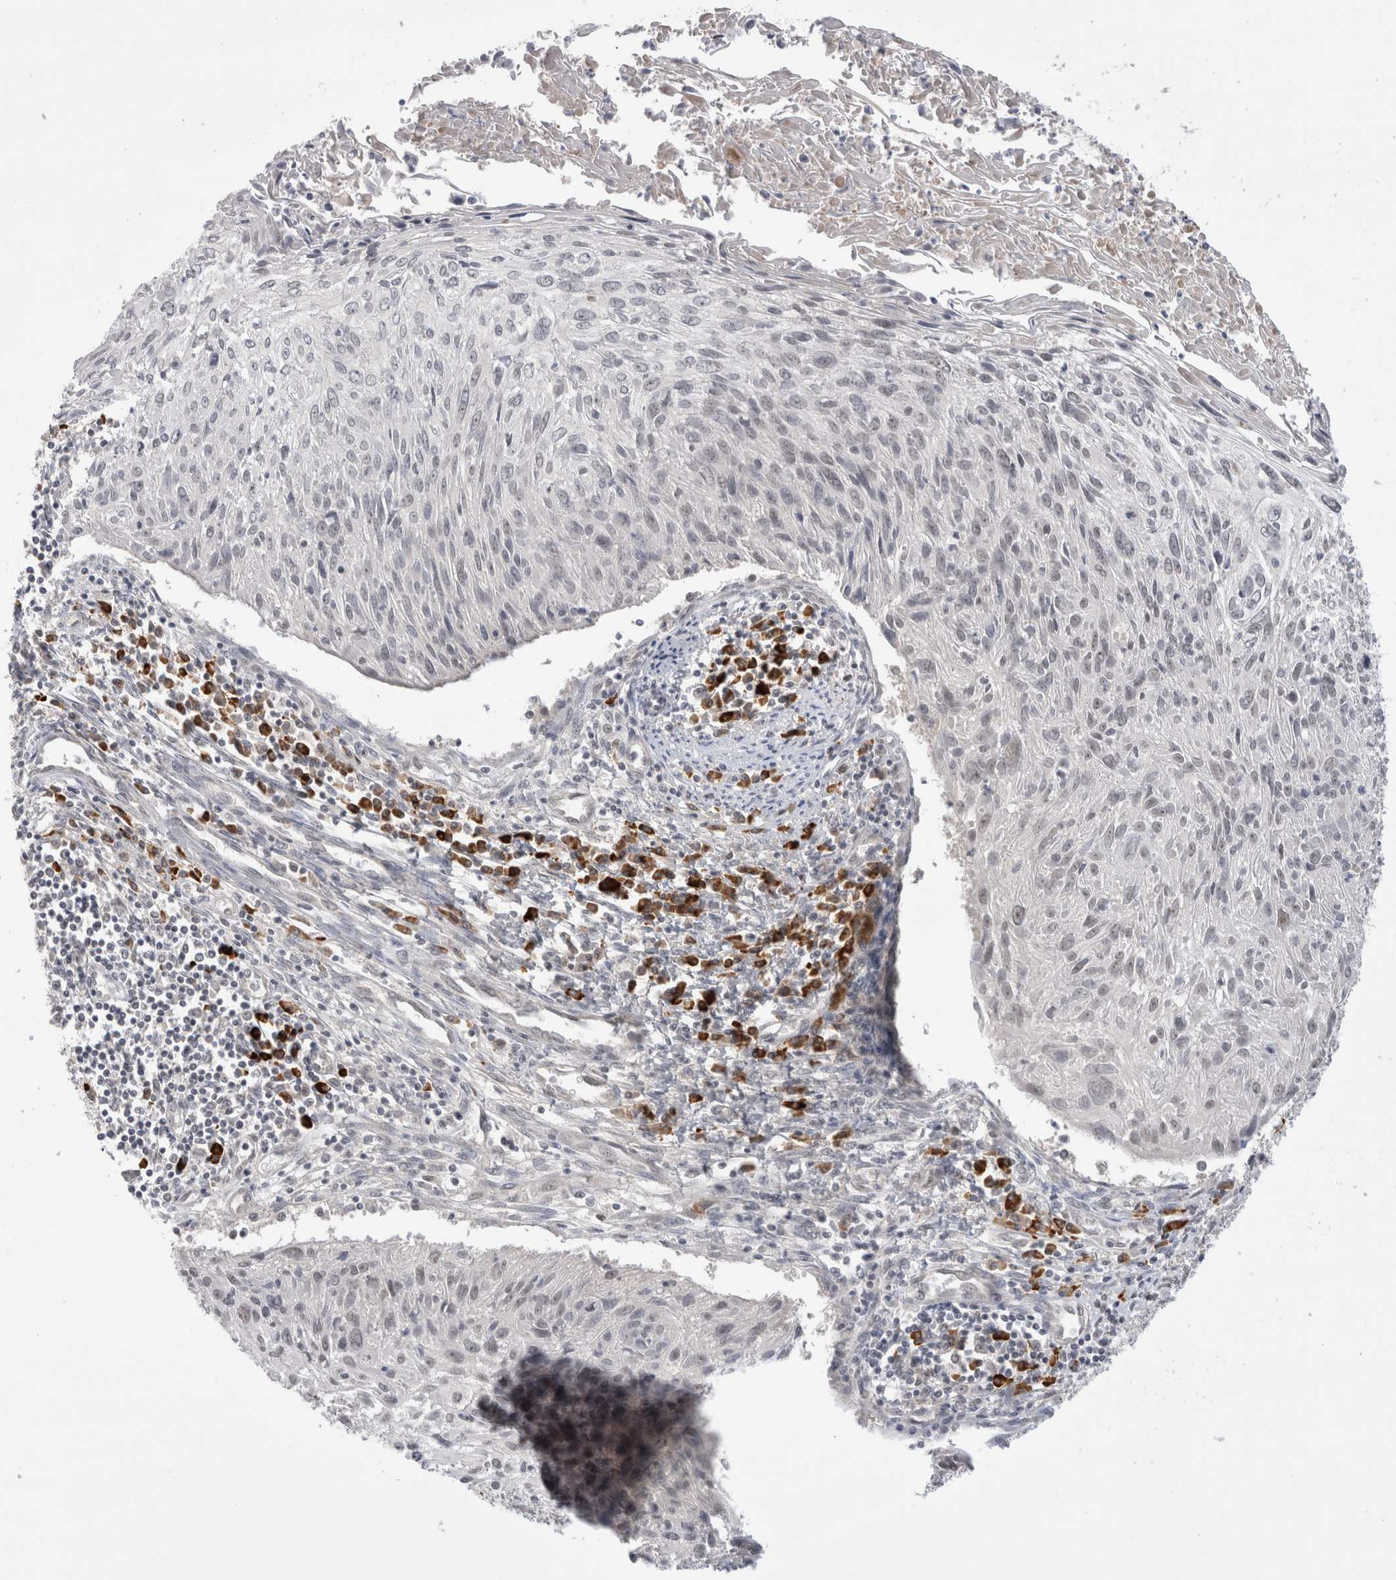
{"staining": {"intensity": "negative", "quantity": "none", "location": "none"}, "tissue": "cervical cancer", "cell_type": "Tumor cells", "image_type": "cancer", "snomed": [{"axis": "morphology", "description": "Squamous cell carcinoma, NOS"}, {"axis": "topography", "description": "Cervix"}], "caption": "This is an immunohistochemistry (IHC) micrograph of squamous cell carcinoma (cervical). There is no expression in tumor cells.", "gene": "ZNF24", "patient": {"sex": "female", "age": 51}}